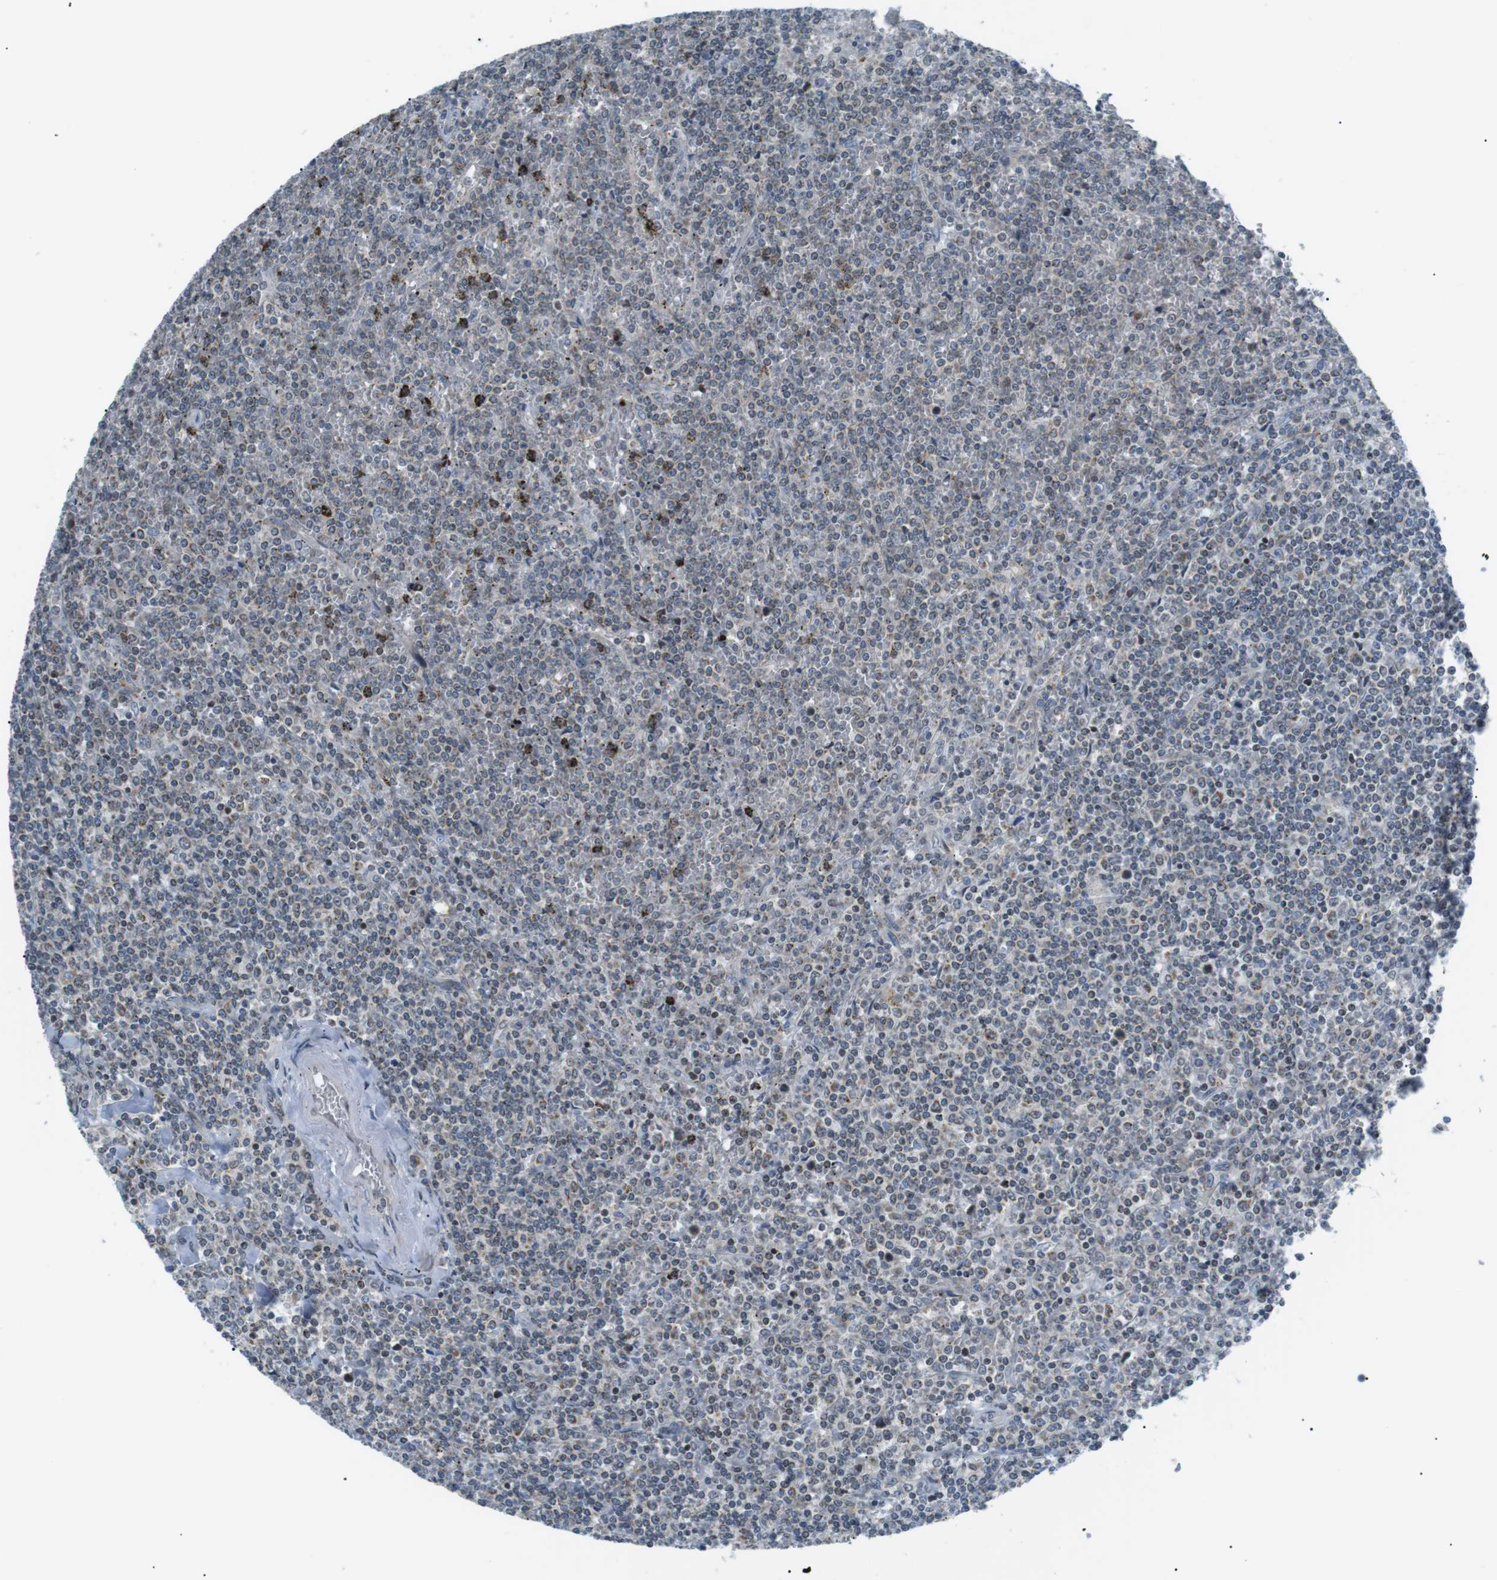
{"staining": {"intensity": "strong", "quantity": "<25%", "location": "cytoplasmic/membranous"}, "tissue": "lymphoma", "cell_type": "Tumor cells", "image_type": "cancer", "snomed": [{"axis": "morphology", "description": "Malignant lymphoma, non-Hodgkin's type, Low grade"}, {"axis": "topography", "description": "Spleen"}], "caption": "Strong cytoplasmic/membranous positivity is present in approximately <25% of tumor cells in malignant lymphoma, non-Hodgkin's type (low-grade).", "gene": "ARID5B", "patient": {"sex": "female", "age": 19}}